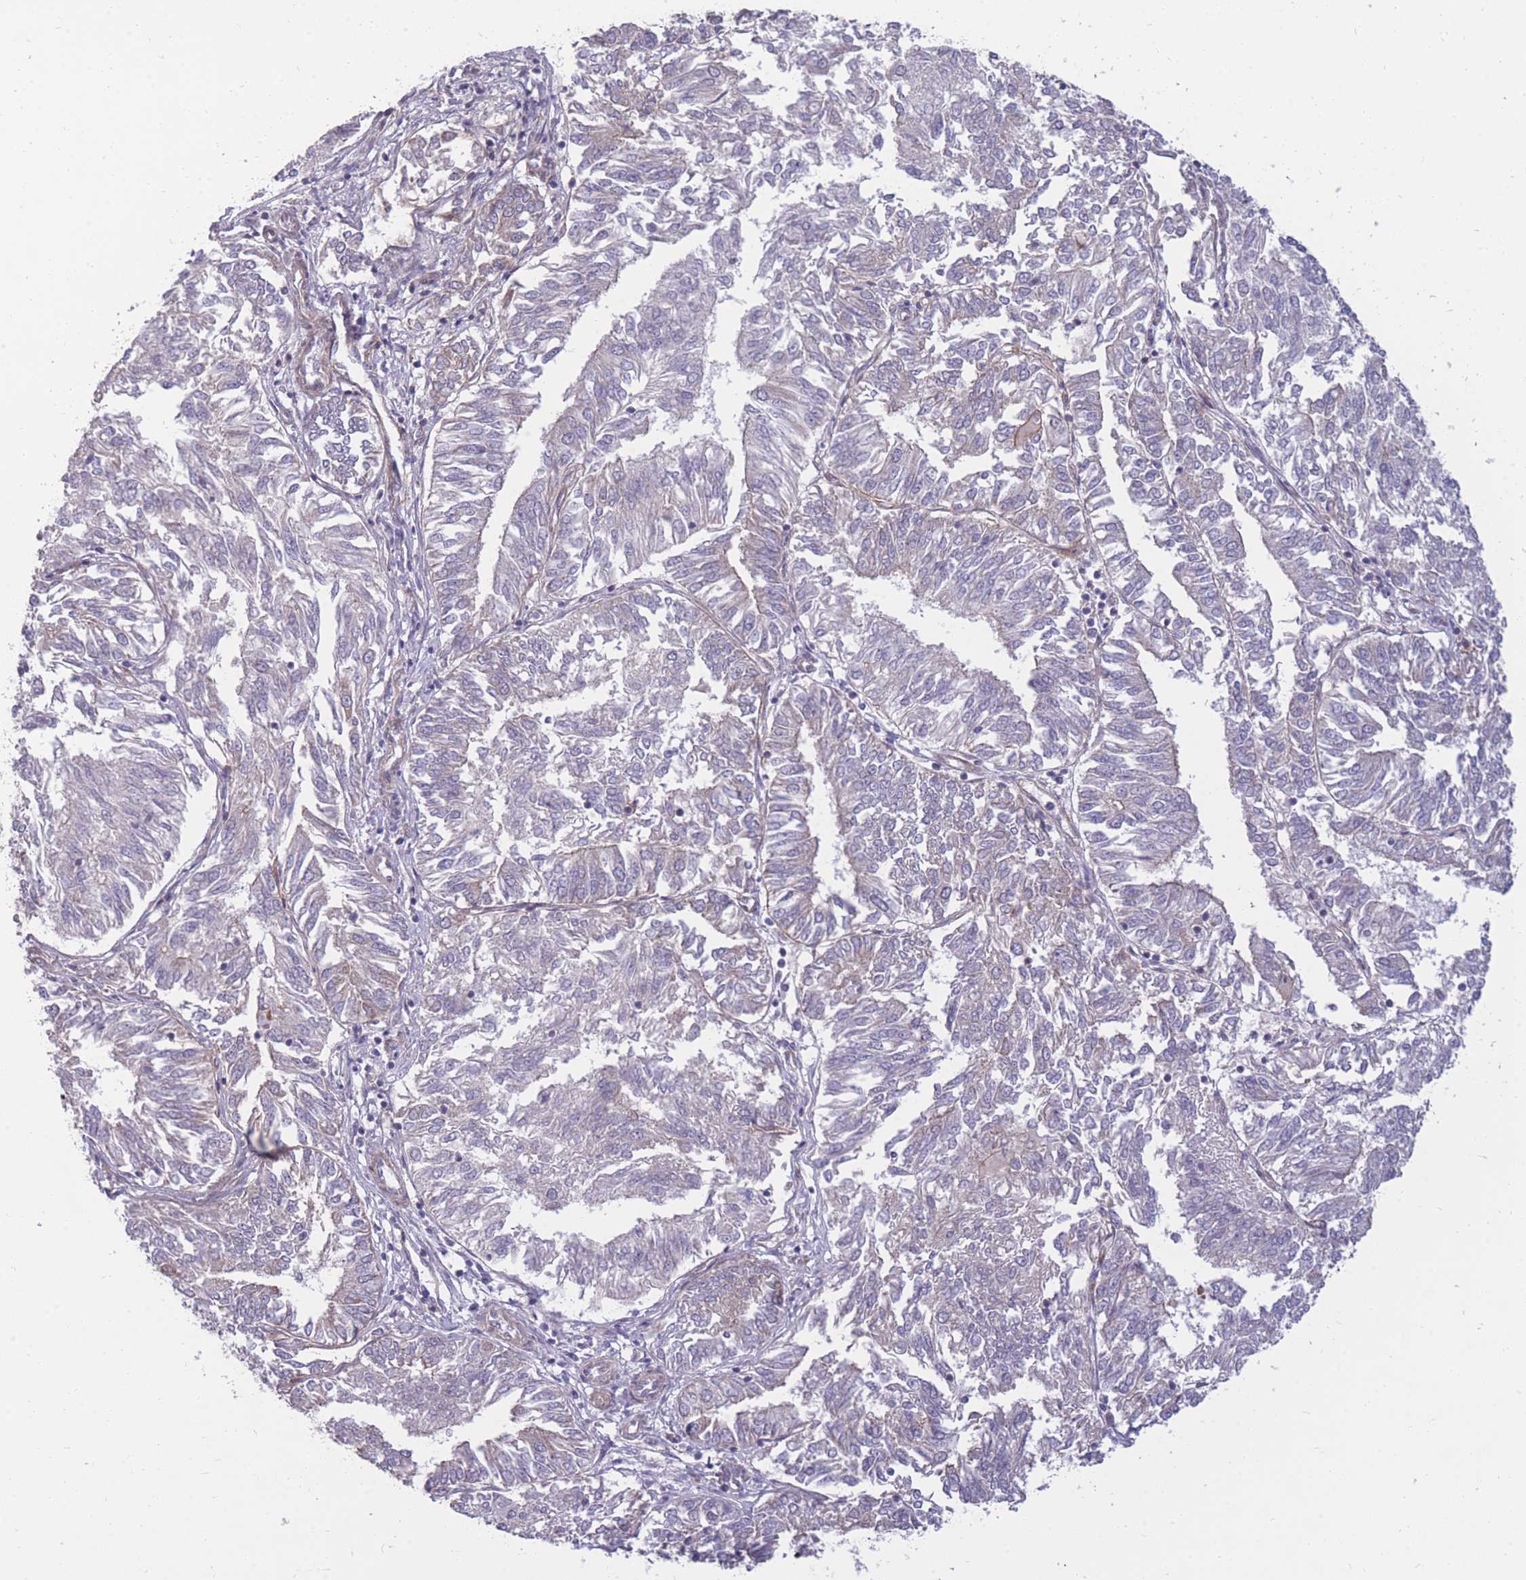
{"staining": {"intensity": "negative", "quantity": "none", "location": "none"}, "tissue": "endometrial cancer", "cell_type": "Tumor cells", "image_type": "cancer", "snomed": [{"axis": "morphology", "description": "Adenocarcinoma, NOS"}, {"axis": "topography", "description": "Endometrium"}], "caption": "There is no significant expression in tumor cells of endometrial adenocarcinoma. Nuclei are stained in blue.", "gene": "RIC8A", "patient": {"sex": "female", "age": 58}}